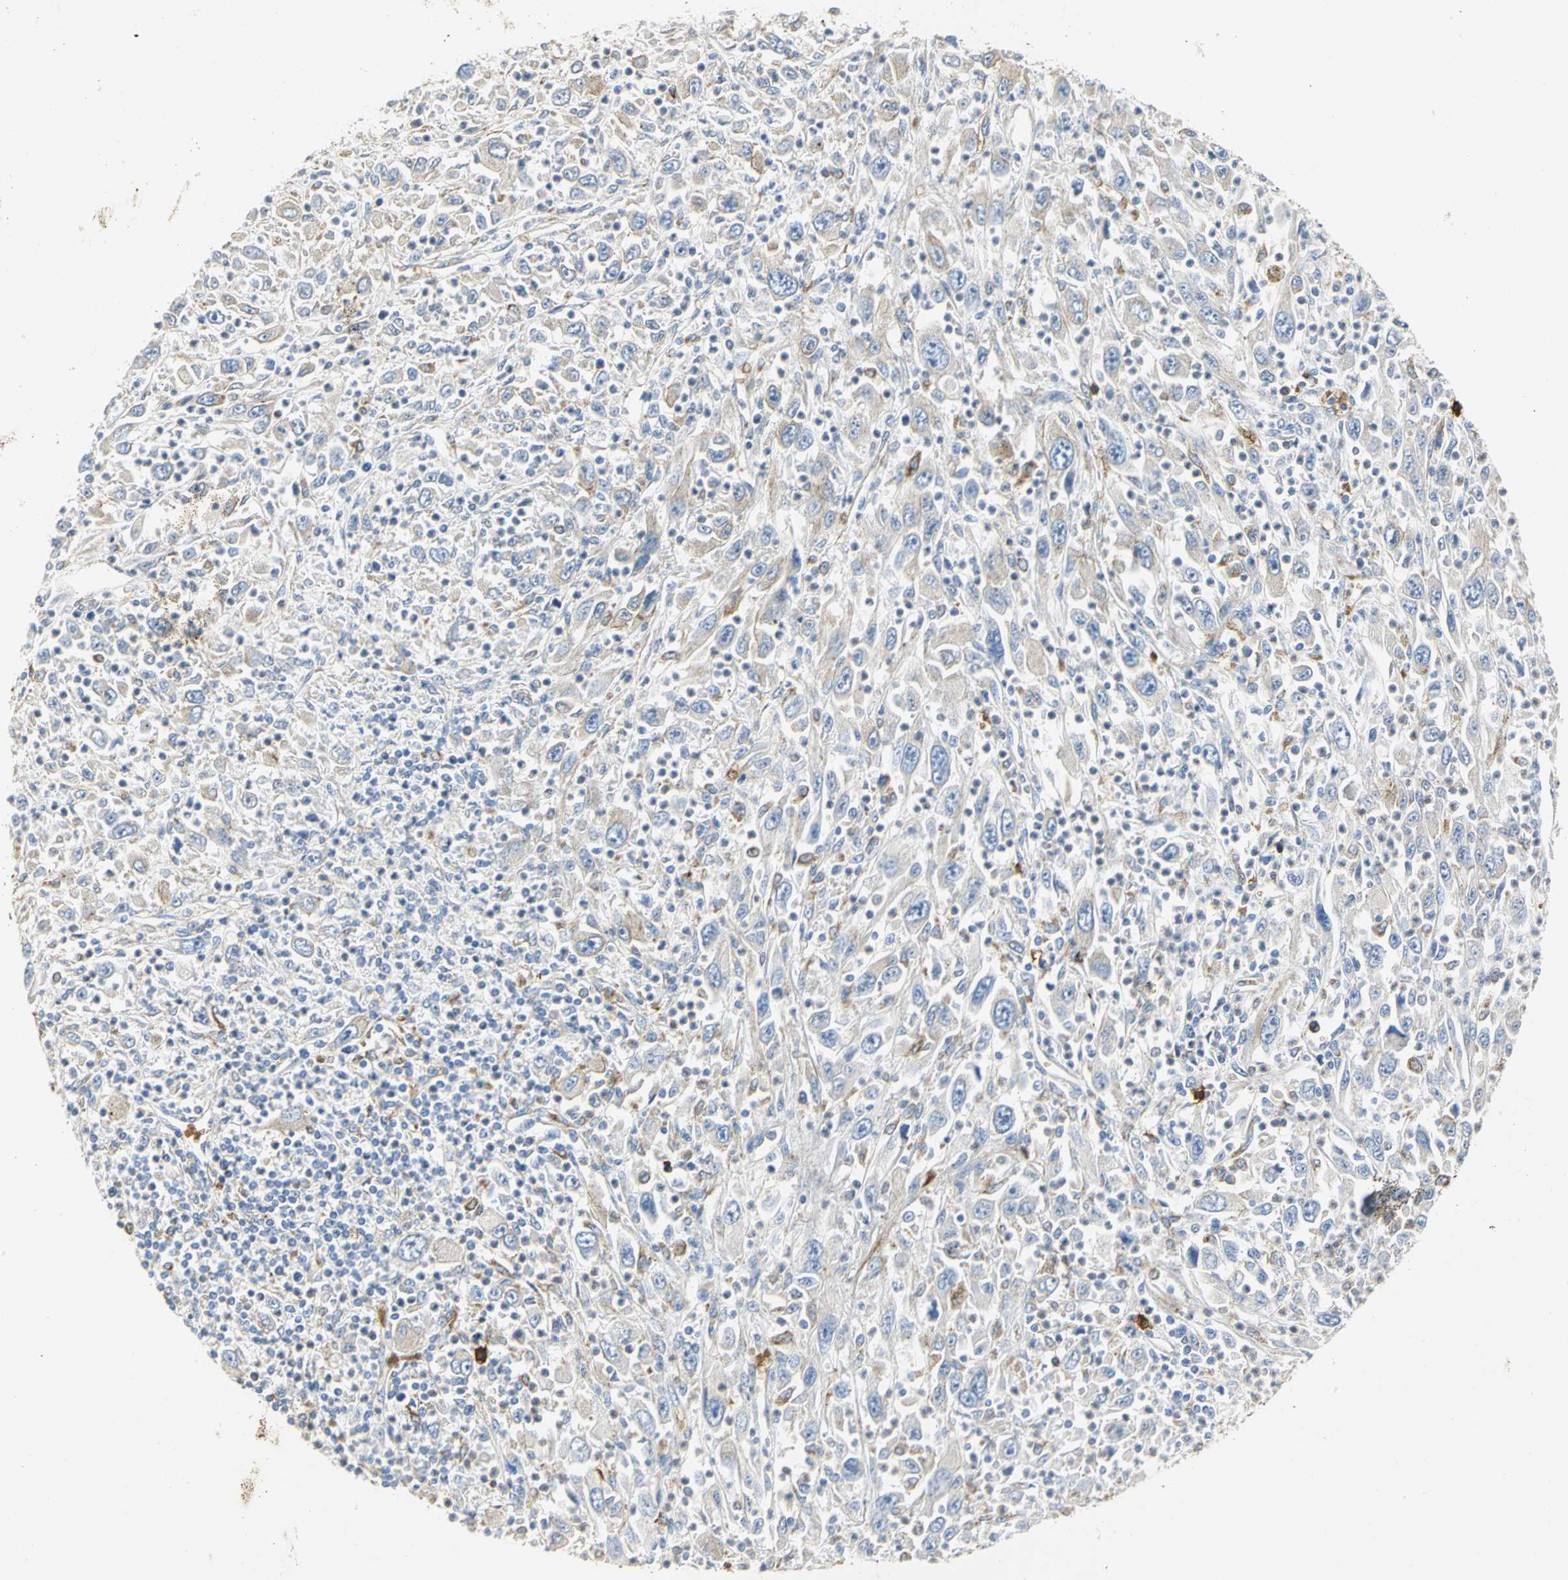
{"staining": {"intensity": "weak", "quantity": ">75%", "location": "cytoplasmic/membranous"}, "tissue": "melanoma", "cell_type": "Tumor cells", "image_type": "cancer", "snomed": [{"axis": "morphology", "description": "Malignant melanoma, Metastatic site"}, {"axis": "topography", "description": "Skin"}], "caption": "Protein staining by IHC reveals weak cytoplasmic/membranous positivity in approximately >75% of tumor cells in malignant melanoma (metastatic site).", "gene": "GNRH2", "patient": {"sex": "female", "age": 56}}